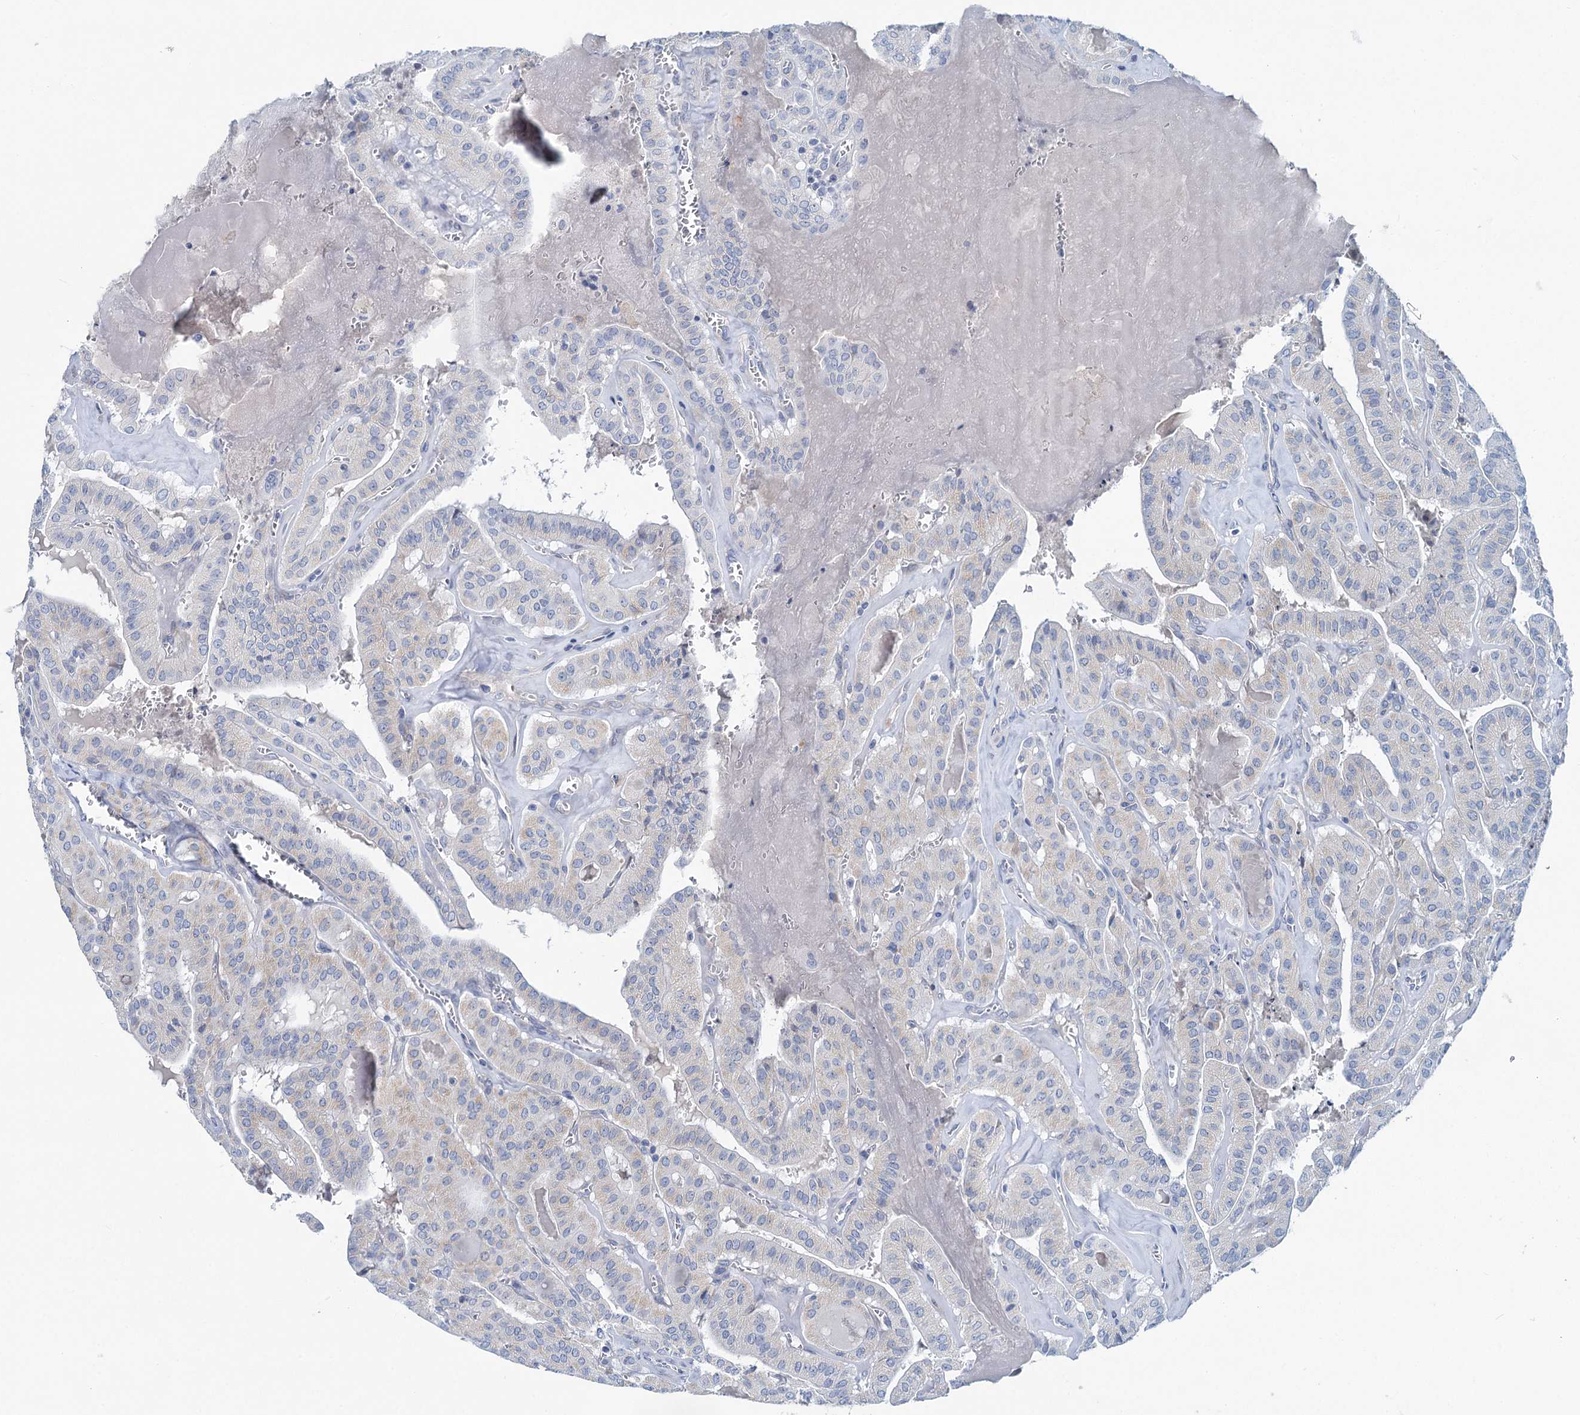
{"staining": {"intensity": "negative", "quantity": "none", "location": "none"}, "tissue": "thyroid cancer", "cell_type": "Tumor cells", "image_type": "cancer", "snomed": [{"axis": "morphology", "description": "Papillary adenocarcinoma, NOS"}, {"axis": "topography", "description": "Thyroid gland"}], "caption": "IHC photomicrograph of neoplastic tissue: human thyroid cancer (papillary adenocarcinoma) stained with DAB shows no significant protein positivity in tumor cells.", "gene": "CHDH", "patient": {"sex": "male", "age": 52}}